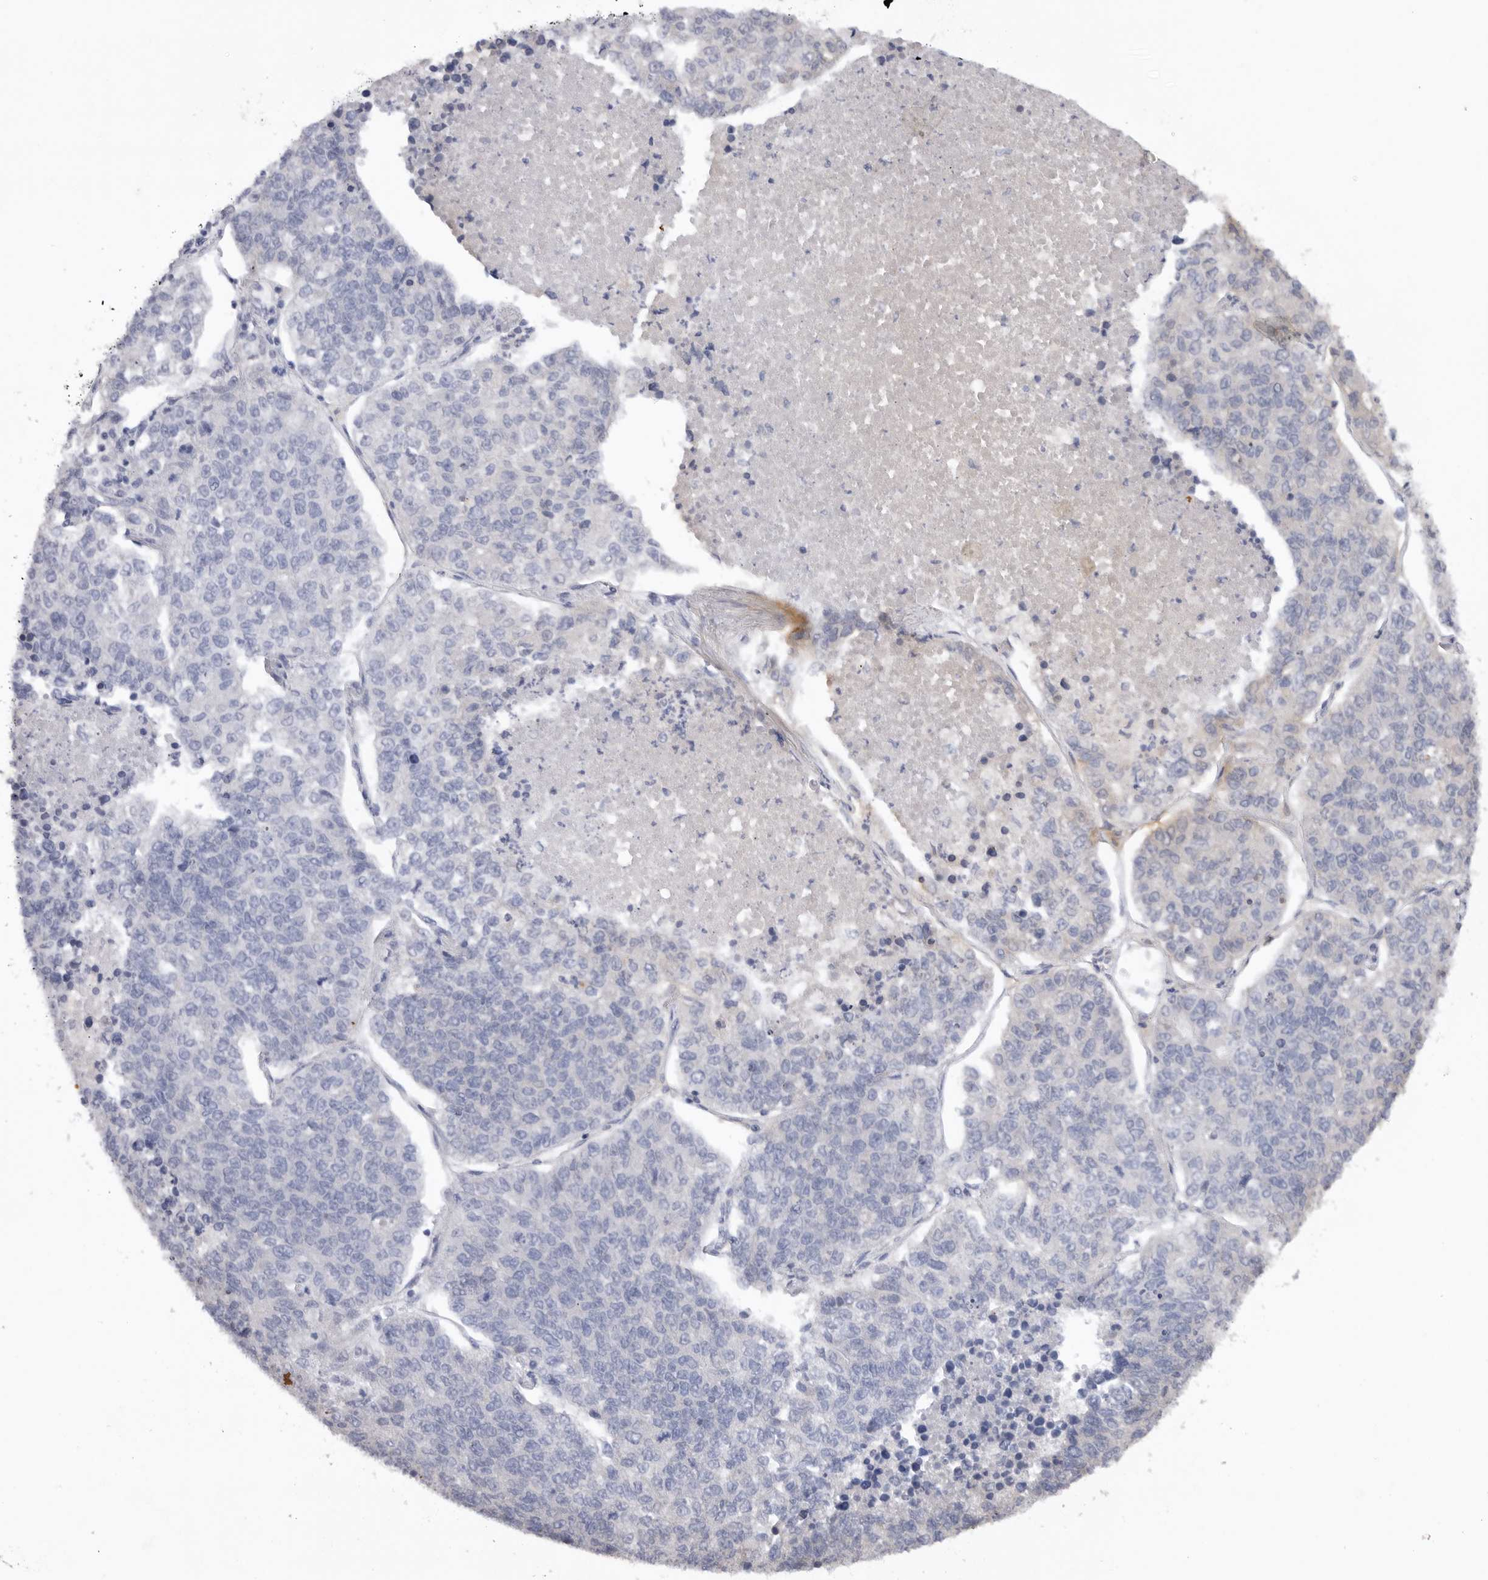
{"staining": {"intensity": "negative", "quantity": "none", "location": "none"}, "tissue": "lung cancer", "cell_type": "Tumor cells", "image_type": "cancer", "snomed": [{"axis": "morphology", "description": "Adenocarcinoma, NOS"}, {"axis": "topography", "description": "Lung"}], "caption": "Lung adenocarcinoma was stained to show a protein in brown. There is no significant expression in tumor cells.", "gene": "MTFR1L", "patient": {"sex": "male", "age": 49}}